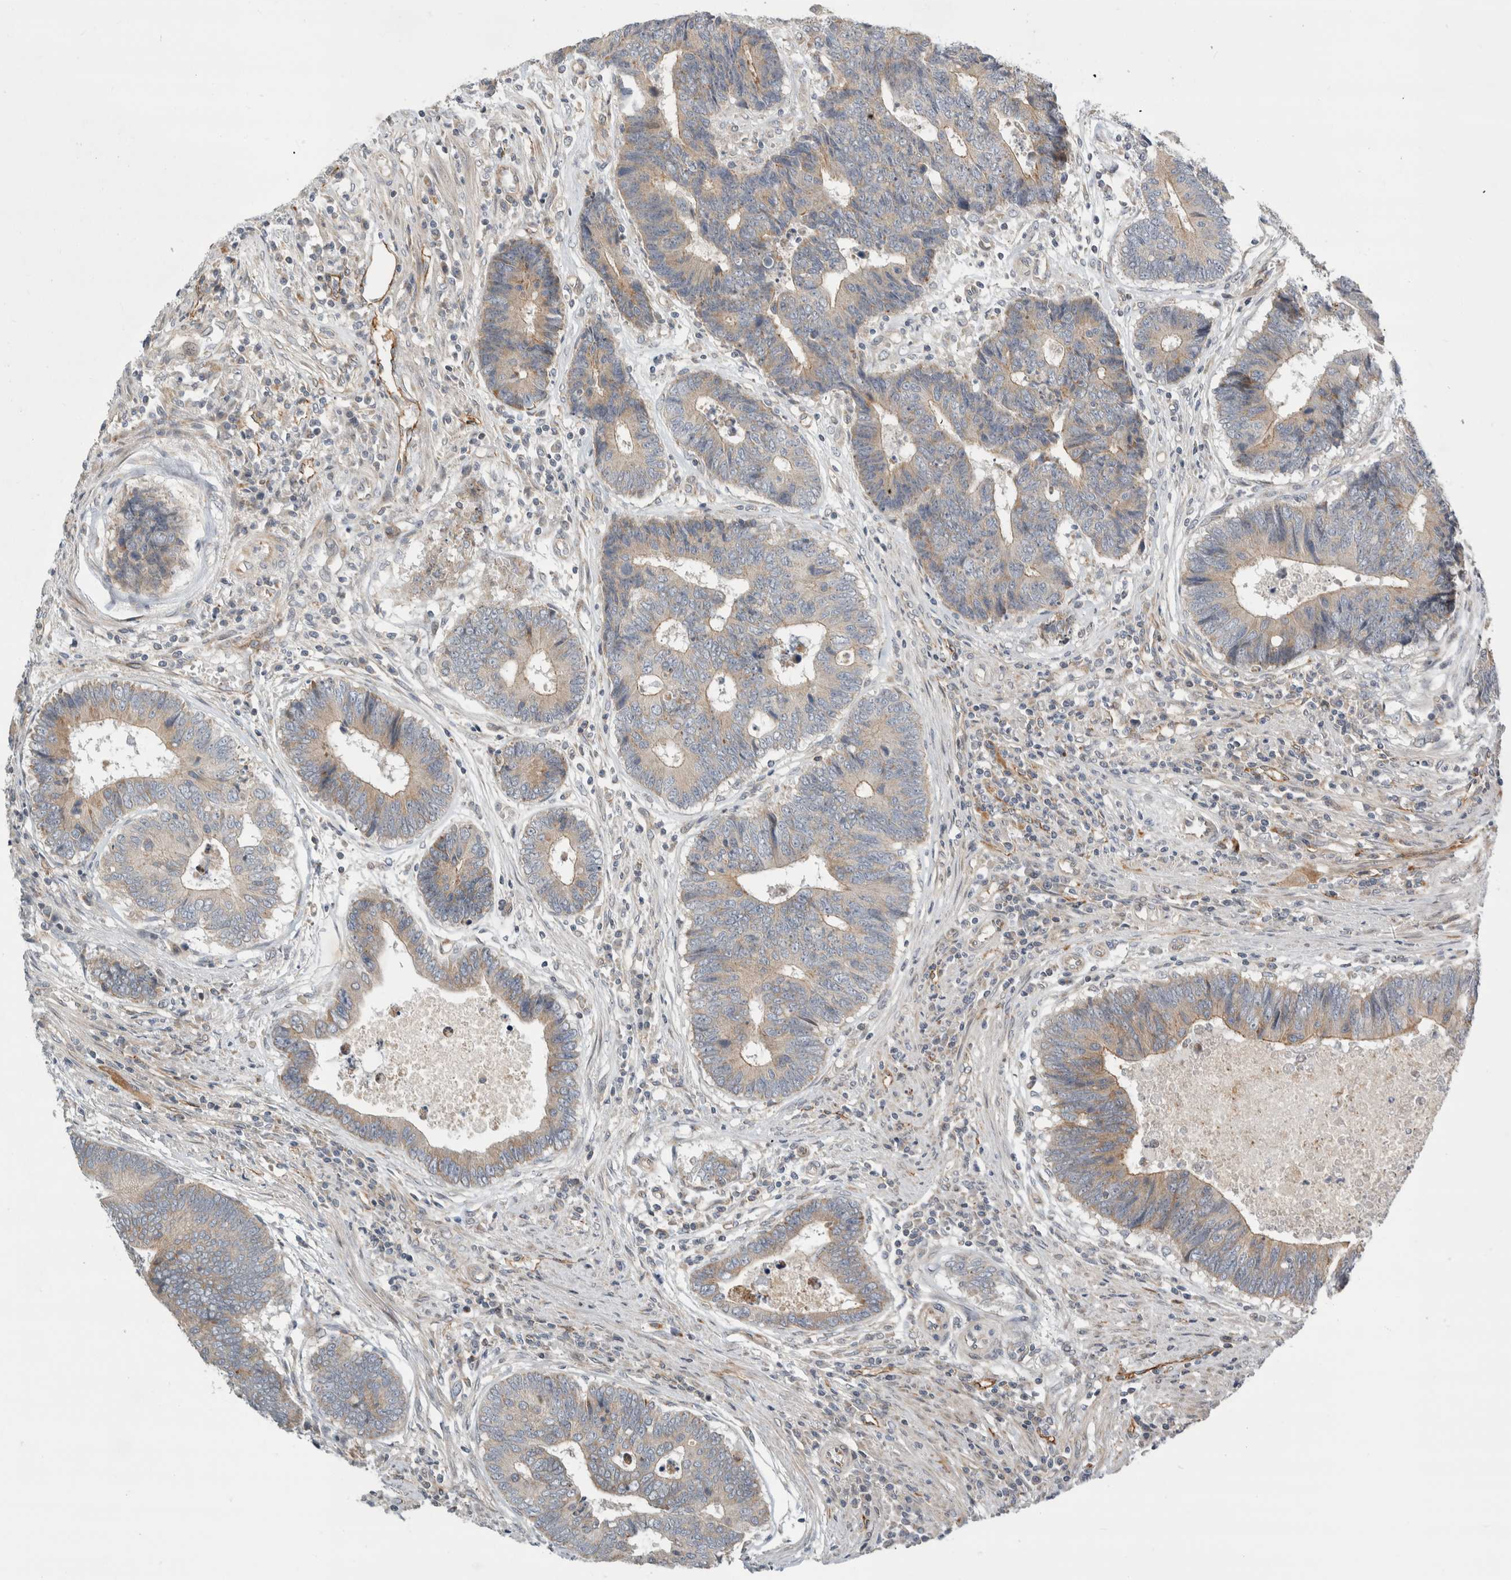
{"staining": {"intensity": "weak", "quantity": ">75%", "location": "cytoplasmic/membranous"}, "tissue": "colorectal cancer", "cell_type": "Tumor cells", "image_type": "cancer", "snomed": [{"axis": "morphology", "description": "Adenocarcinoma, NOS"}, {"axis": "topography", "description": "Rectum"}], "caption": "Immunohistochemistry histopathology image of neoplastic tissue: human adenocarcinoma (colorectal) stained using immunohistochemistry reveals low levels of weak protein expression localized specifically in the cytoplasmic/membranous of tumor cells, appearing as a cytoplasmic/membranous brown color.", "gene": "KPNA5", "patient": {"sex": "male", "age": 84}}